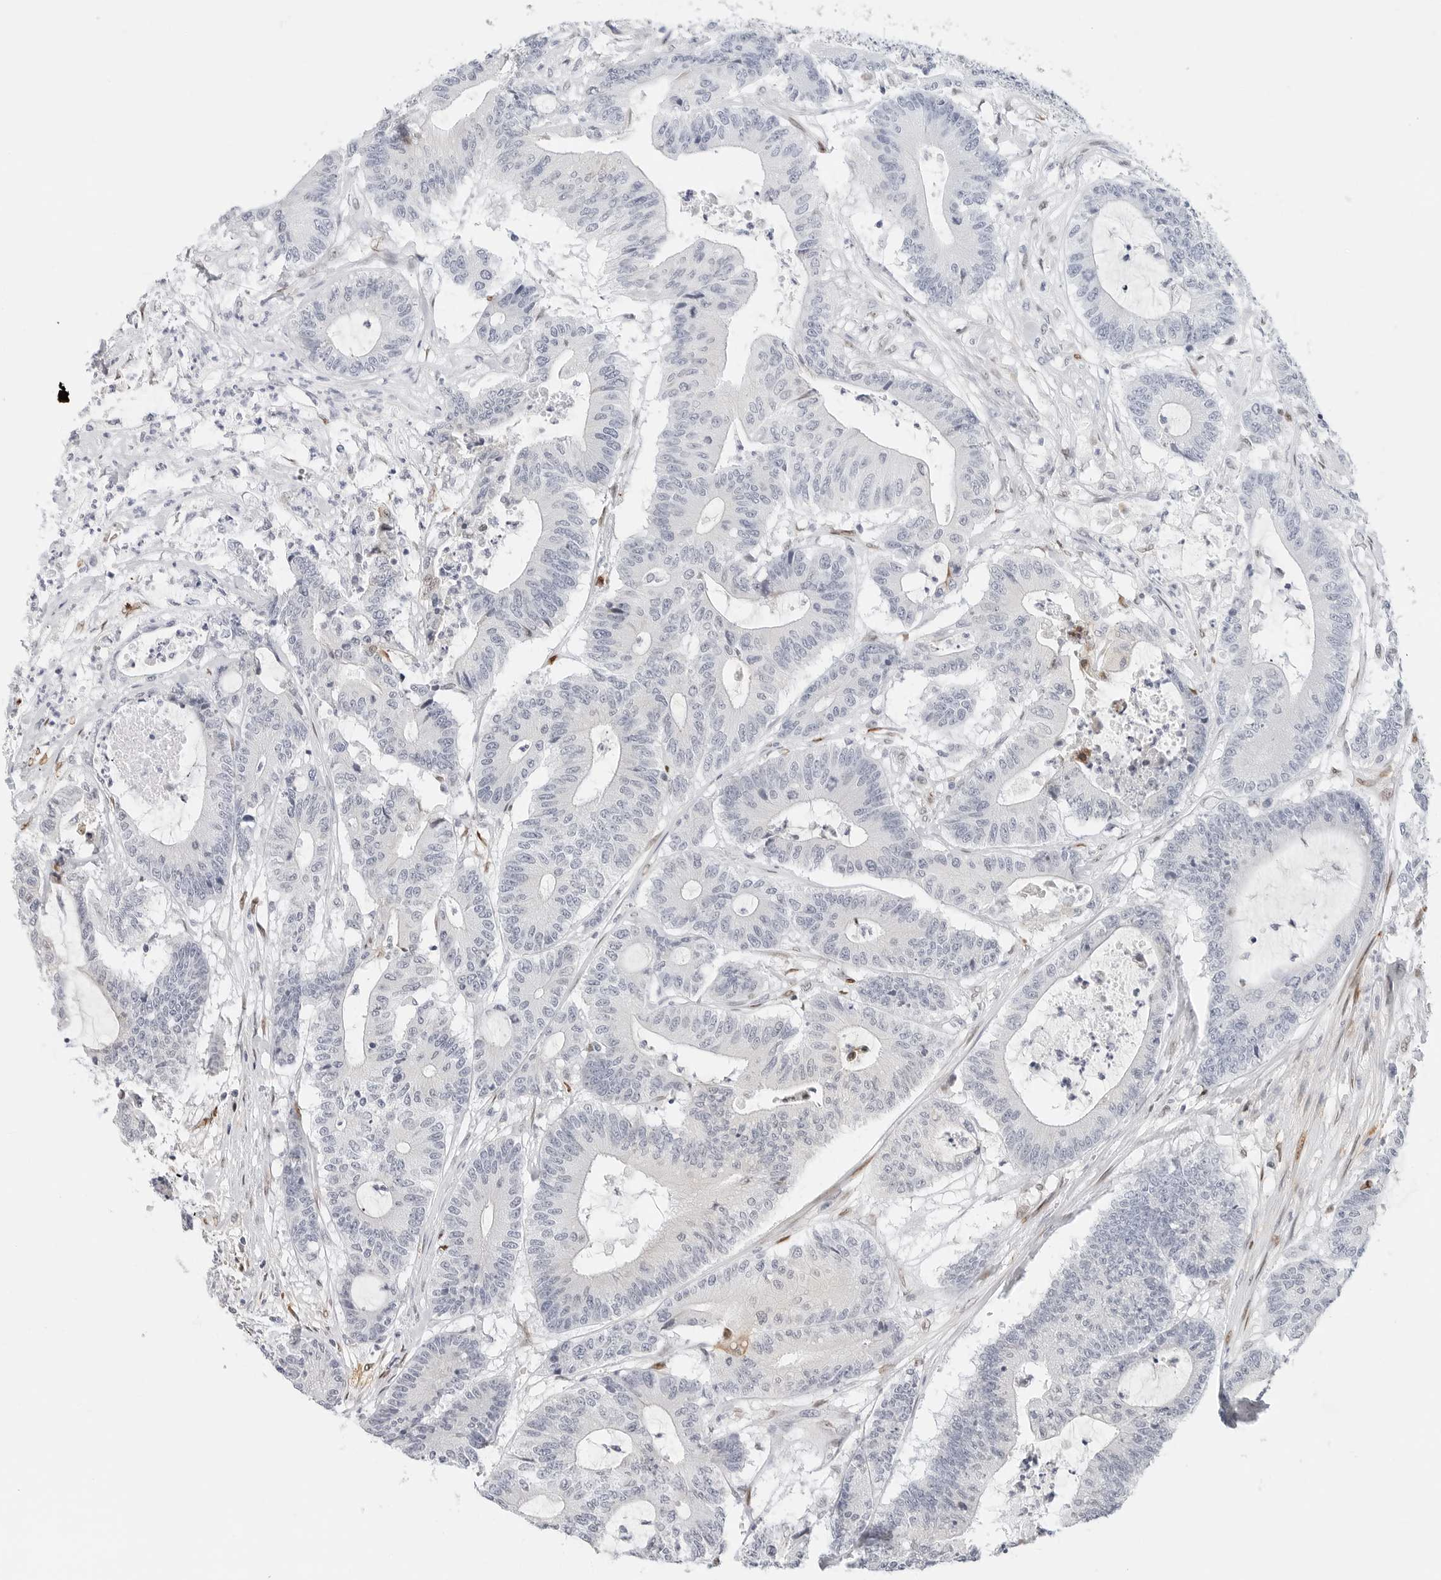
{"staining": {"intensity": "negative", "quantity": "none", "location": "none"}, "tissue": "colorectal cancer", "cell_type": "Tumor cells", "image_type": "cancer", "snomed": [{"axis": "morphology", "description": "Adenocarcinoma, NOS"}, {"axis": "topography", "description": "Colon"}], "caption": "IHC image of human adenocarcinoma (colorectal) stained for a protein (brown), which reveals no staining in tumor cells.", "gene": "SPIDR", "patient": {"sex": "female", "age": 84}}